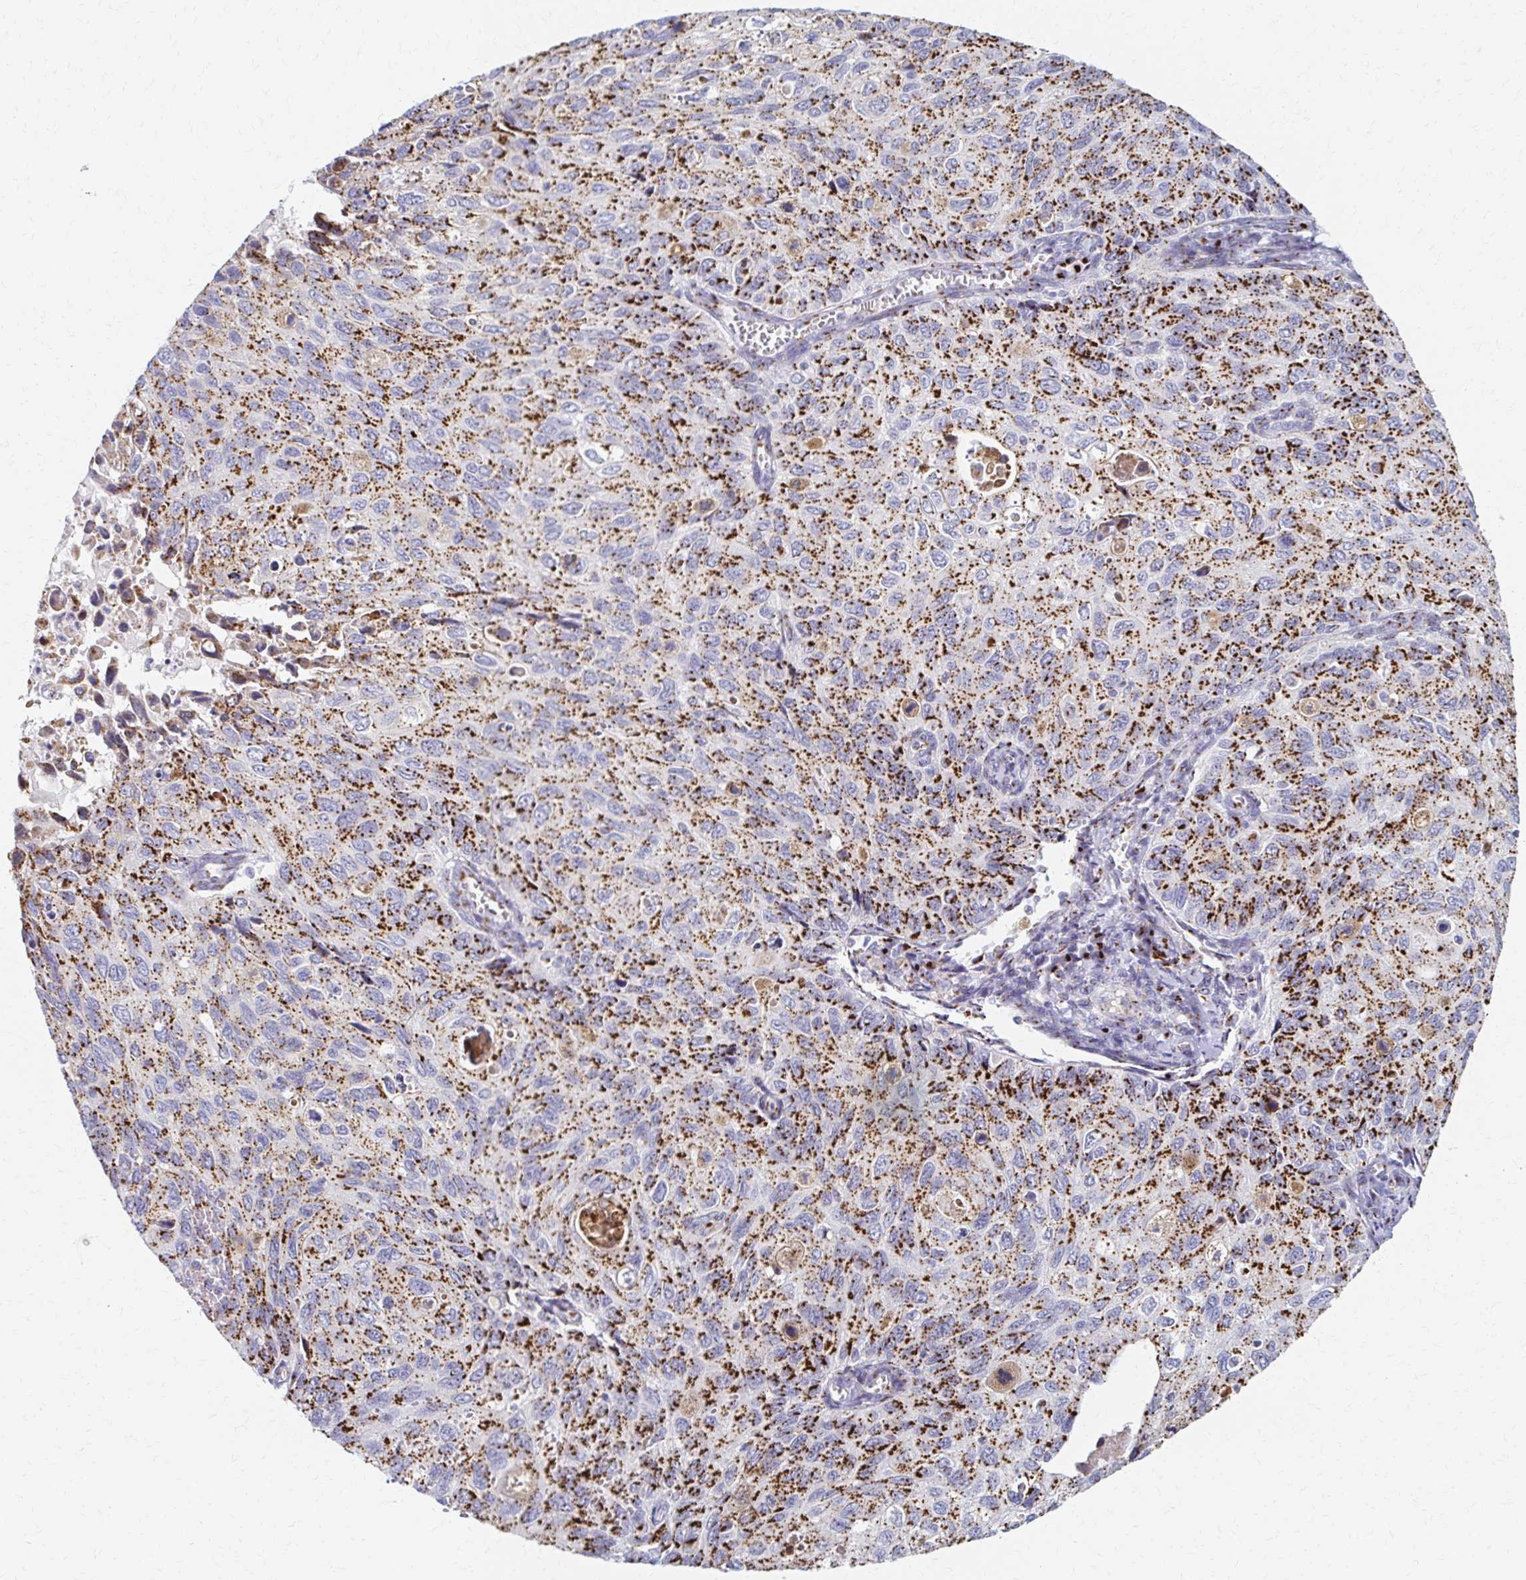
{"staining": {"intensity": "moderate", "quantity": ">75%", "location": "cytoplasmic/membranous"}, "tissue": "cervical cancer", "cell_type": "Tumor cells", "image_type": "cancer", "snomed": [{"axis": "morphology", "description": "Squamous cell carcinoma, NOS"}, {"axis": "topography", "description": "Cervix"}], "caption": "Immunohistochemistry micrograph of neoplastic tissue: human cervical squamous cell carcinoma stained using immunohistochemistry (IHC) demonstrates medium levels of moderate protein expression localized specifically in the cytoplasmic/membranous of tumor cells, appearing as a cytoplasmic/membranous brown color.", "gene": "TM9SF1", "patient": {"sex": "female", "age": 70}}